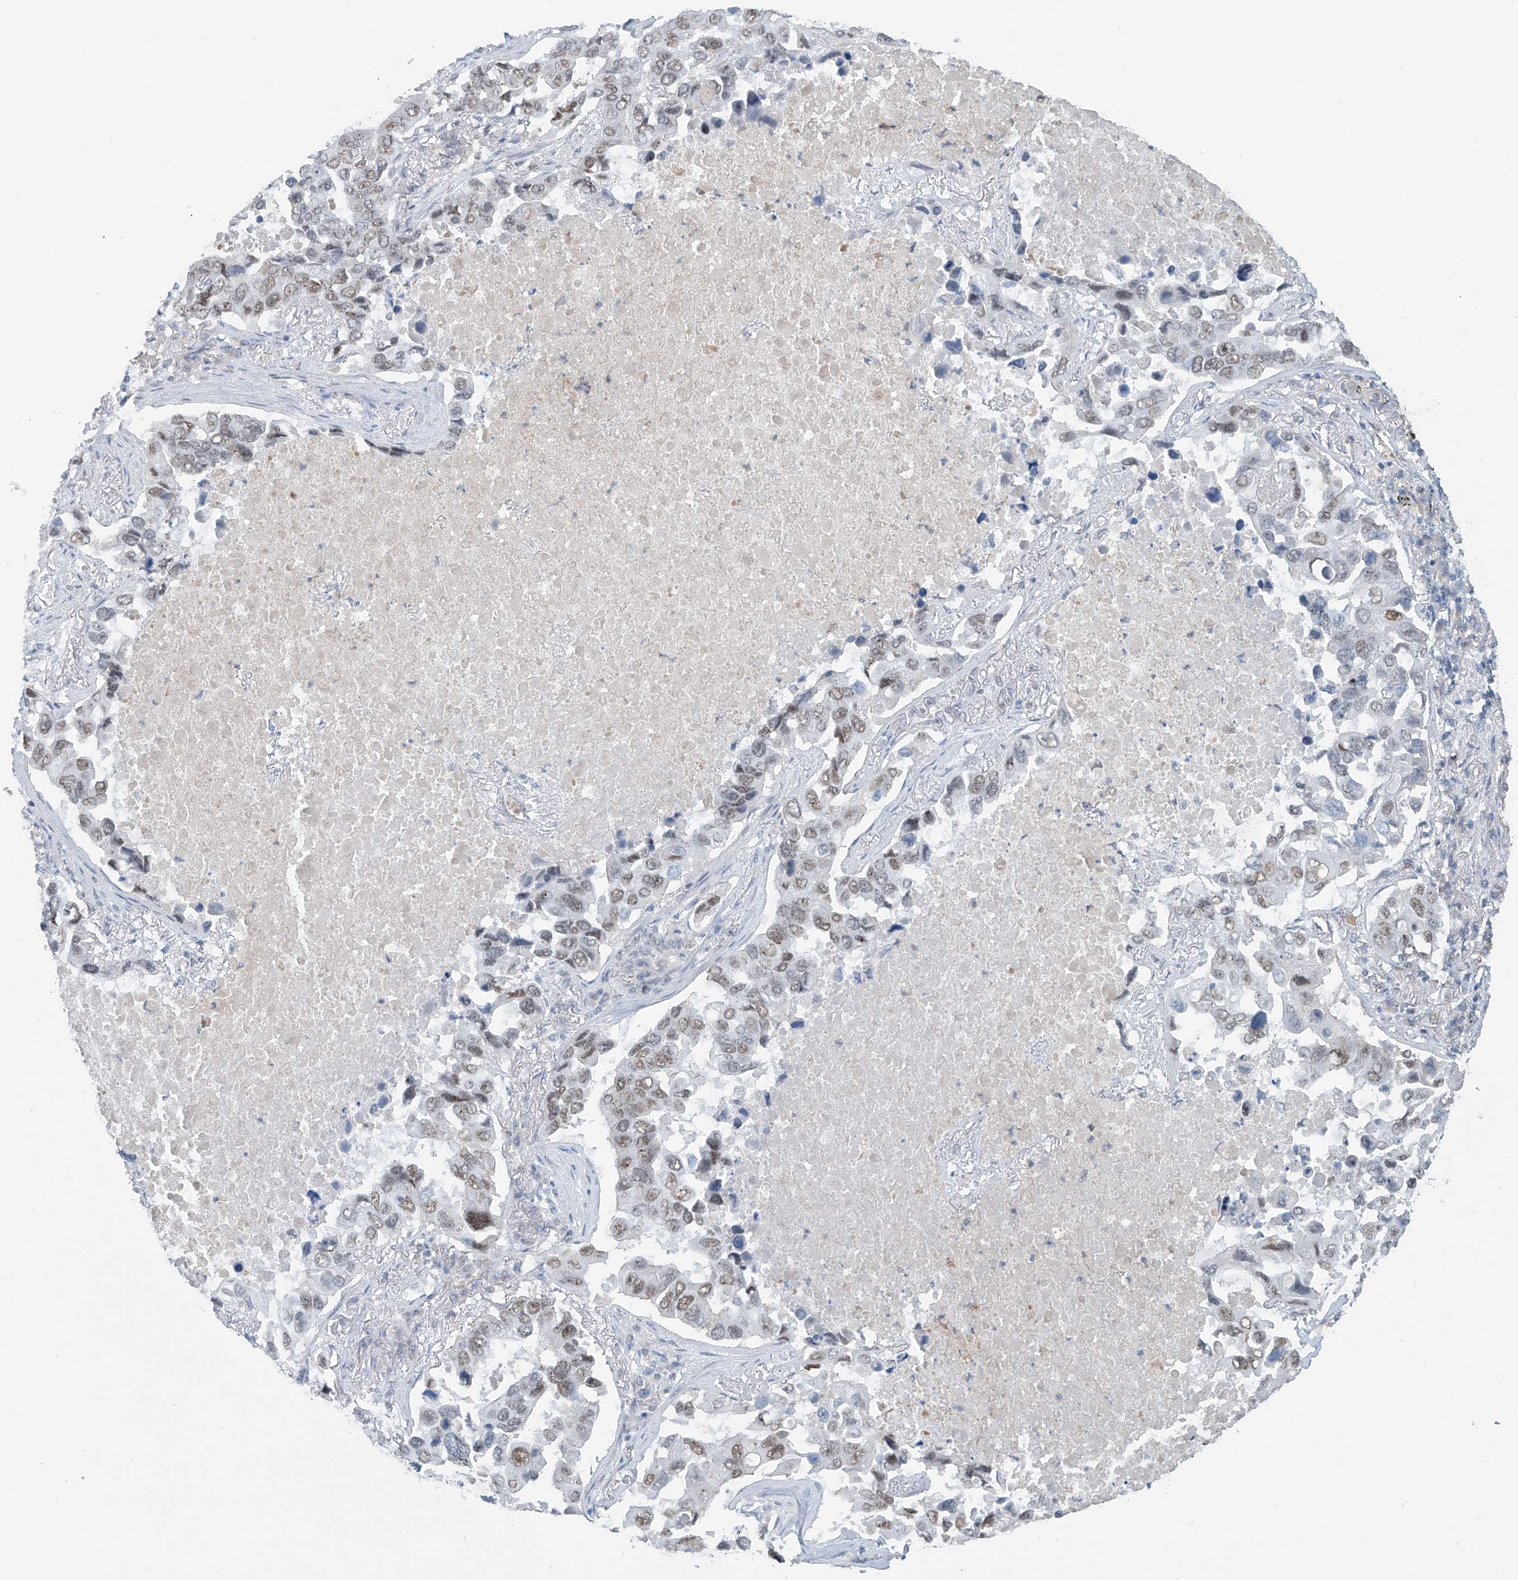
{"staining": {"intensity": "weak", "quantity": ">75%", "location": "nuclear"}, "tissue": "lung cancer", "cell_type": "Tumor cells", "image_type": "cancer", "snomed": [{"axis": "morphology", "description": "Adenocarcinoma, NOS"}, {"axis": "topography", "description": "Lung"}], "caption": "Protein positivity by immunohistochemistry (IHC) displays weak nuclear expression in approximately >75% of tumor cells in adenocarcinoma (lung).", "gene": "MCM9", "patient": {"sex": "male", "age": 64}}